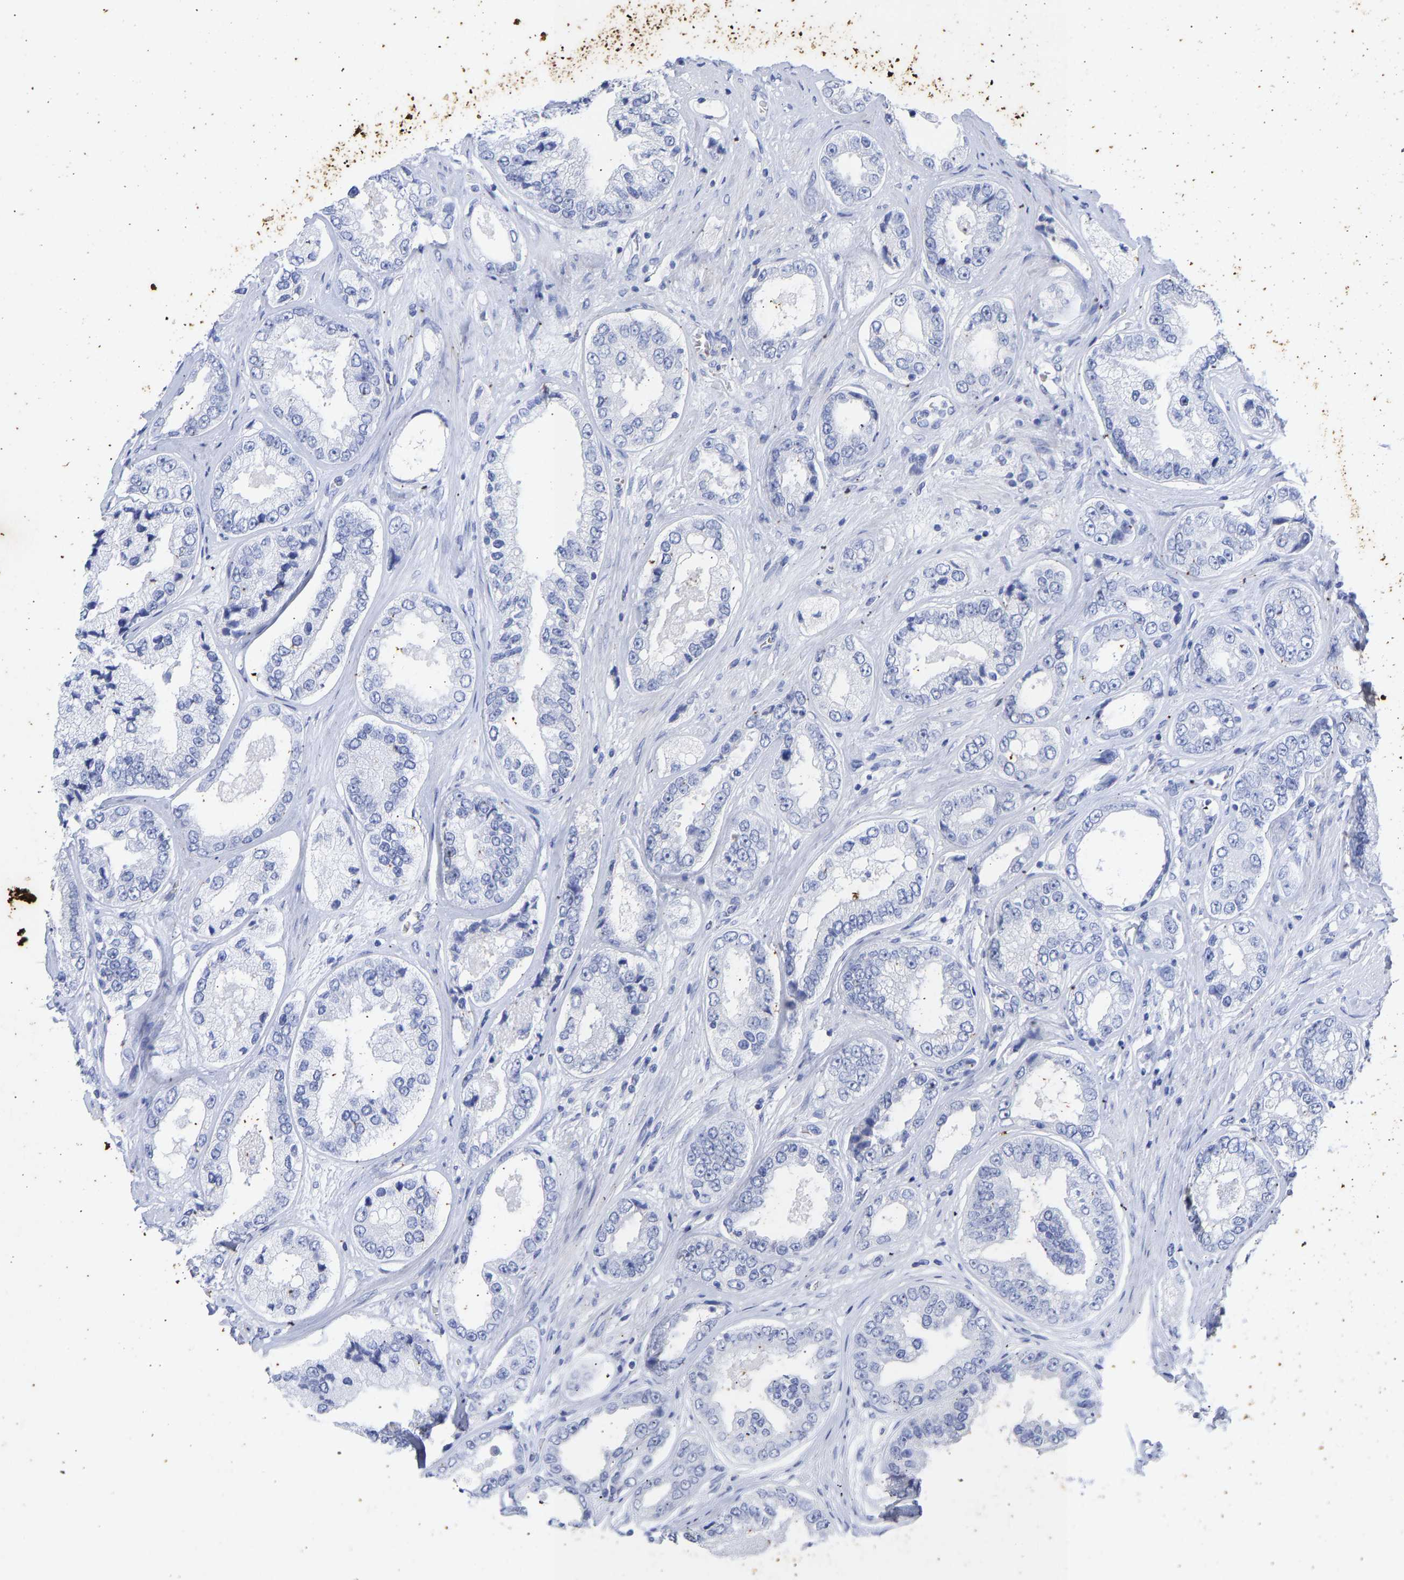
{"staining": {"intensity": "negative", "quantity": "none", "location": "none"}, "tissue": "prostate cancer", "cell_type": "Tumor cells", "image_type": "cancer", "snomed": [{"axis": "morphology", "description": "Adenocarcinoma, High grade"}, {"axis": "topography", "description": "Prostate"}], "caption": "Immunohistochemistry photomicrograph of neoplastic tissue: human high-grade adenocarcinoma (prostate) stained with DAB exhibits no significant protein expression in tumor cells.", "gene": "KRT1", "patient": {"sex": "male", "age": 61}}